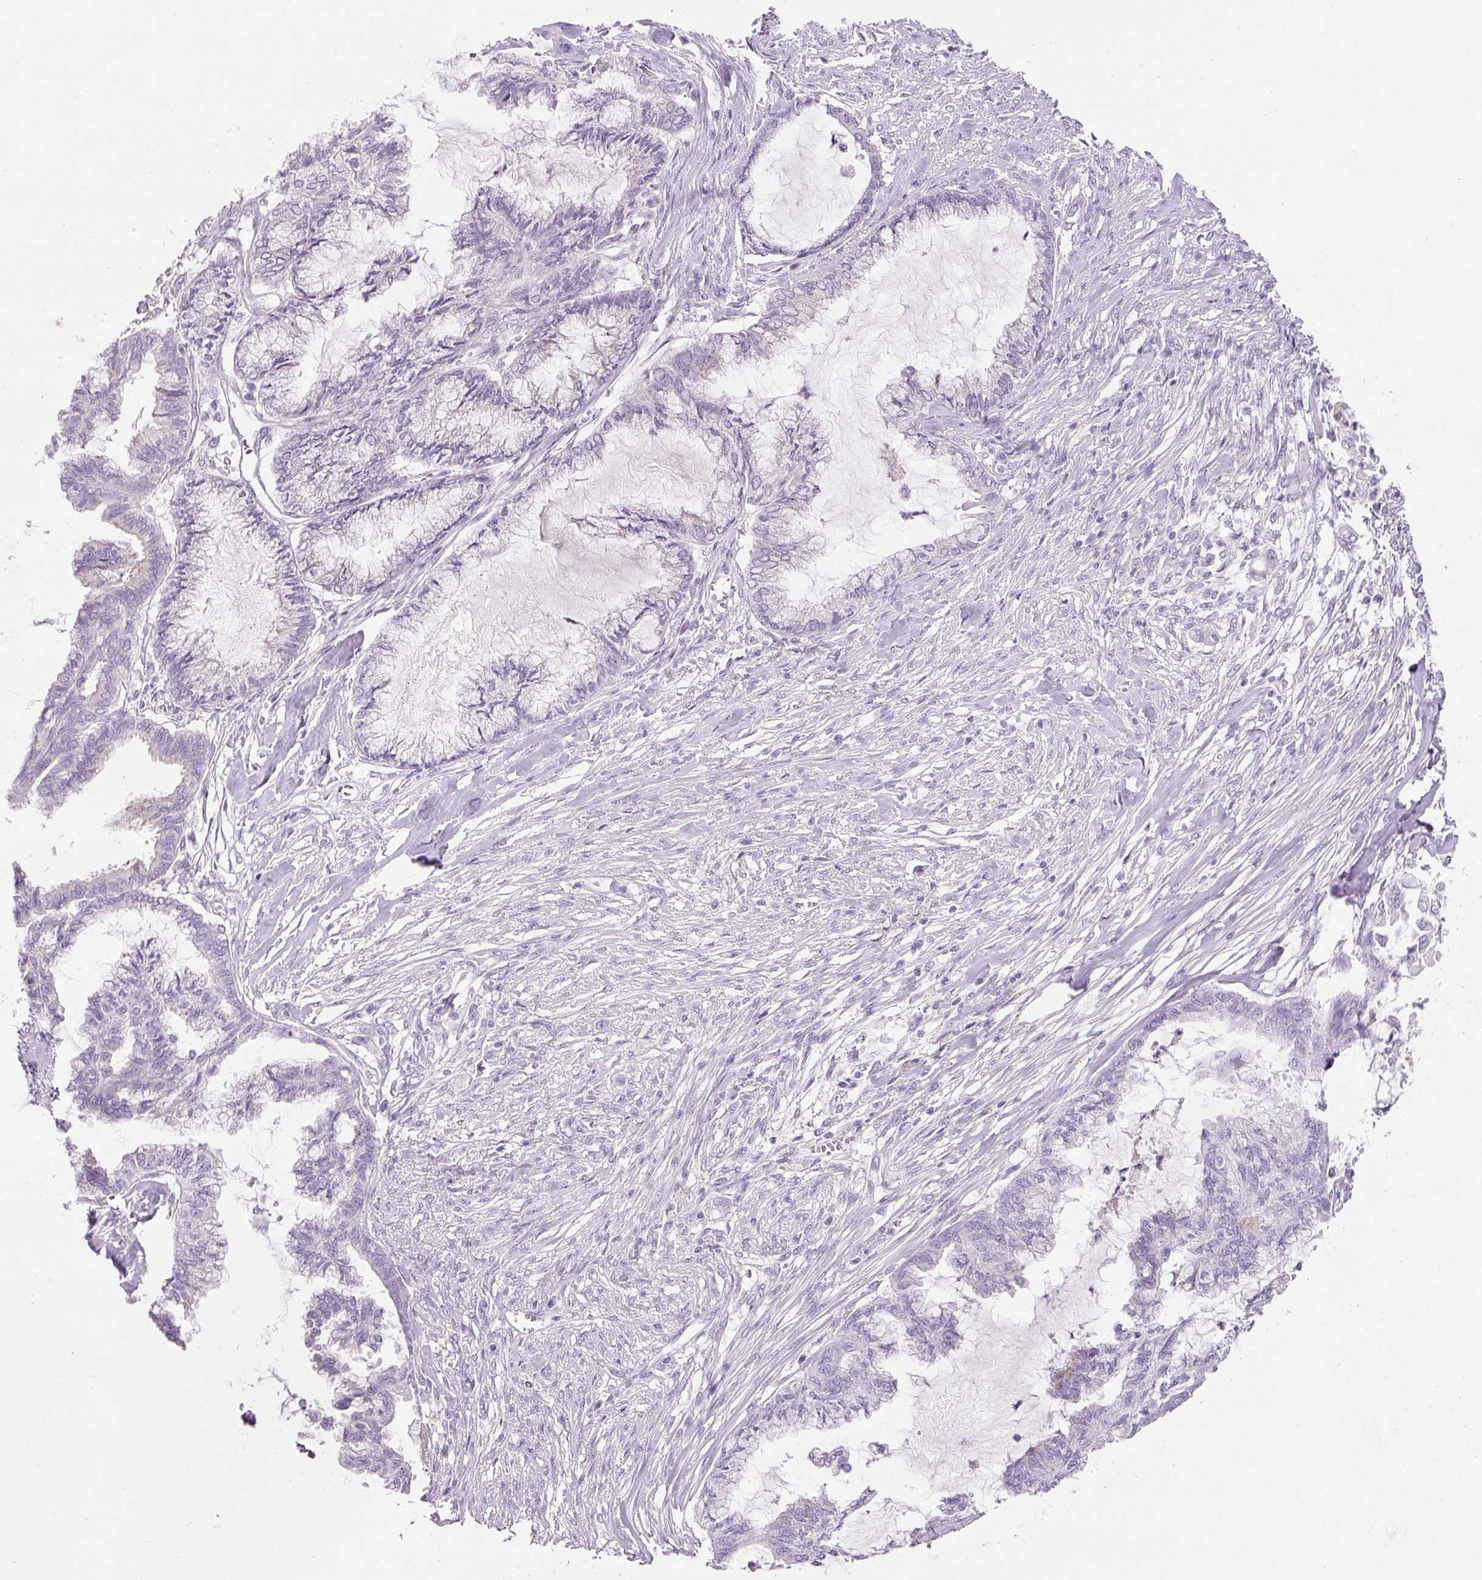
{"staining": {"intensity": "negative", "quantity": "none", "location": "none"}, "tissue": "endometrial cancer", "cell_type": "Tumor cells", "image_type": "cancer", "snomed": [{"axis": "morphology", "description": "Adenocarcinoma, NOS"}, {"axis": "topography", "description": "Endometrium"}], "caption": "This is an immunohistochemistry (IHC) histopathology image of human adenocarcinoma (endometrial). There is no staining in tumor cells.", "gene": "DNM1", "patient": {"sex": "female", "age": 86}}